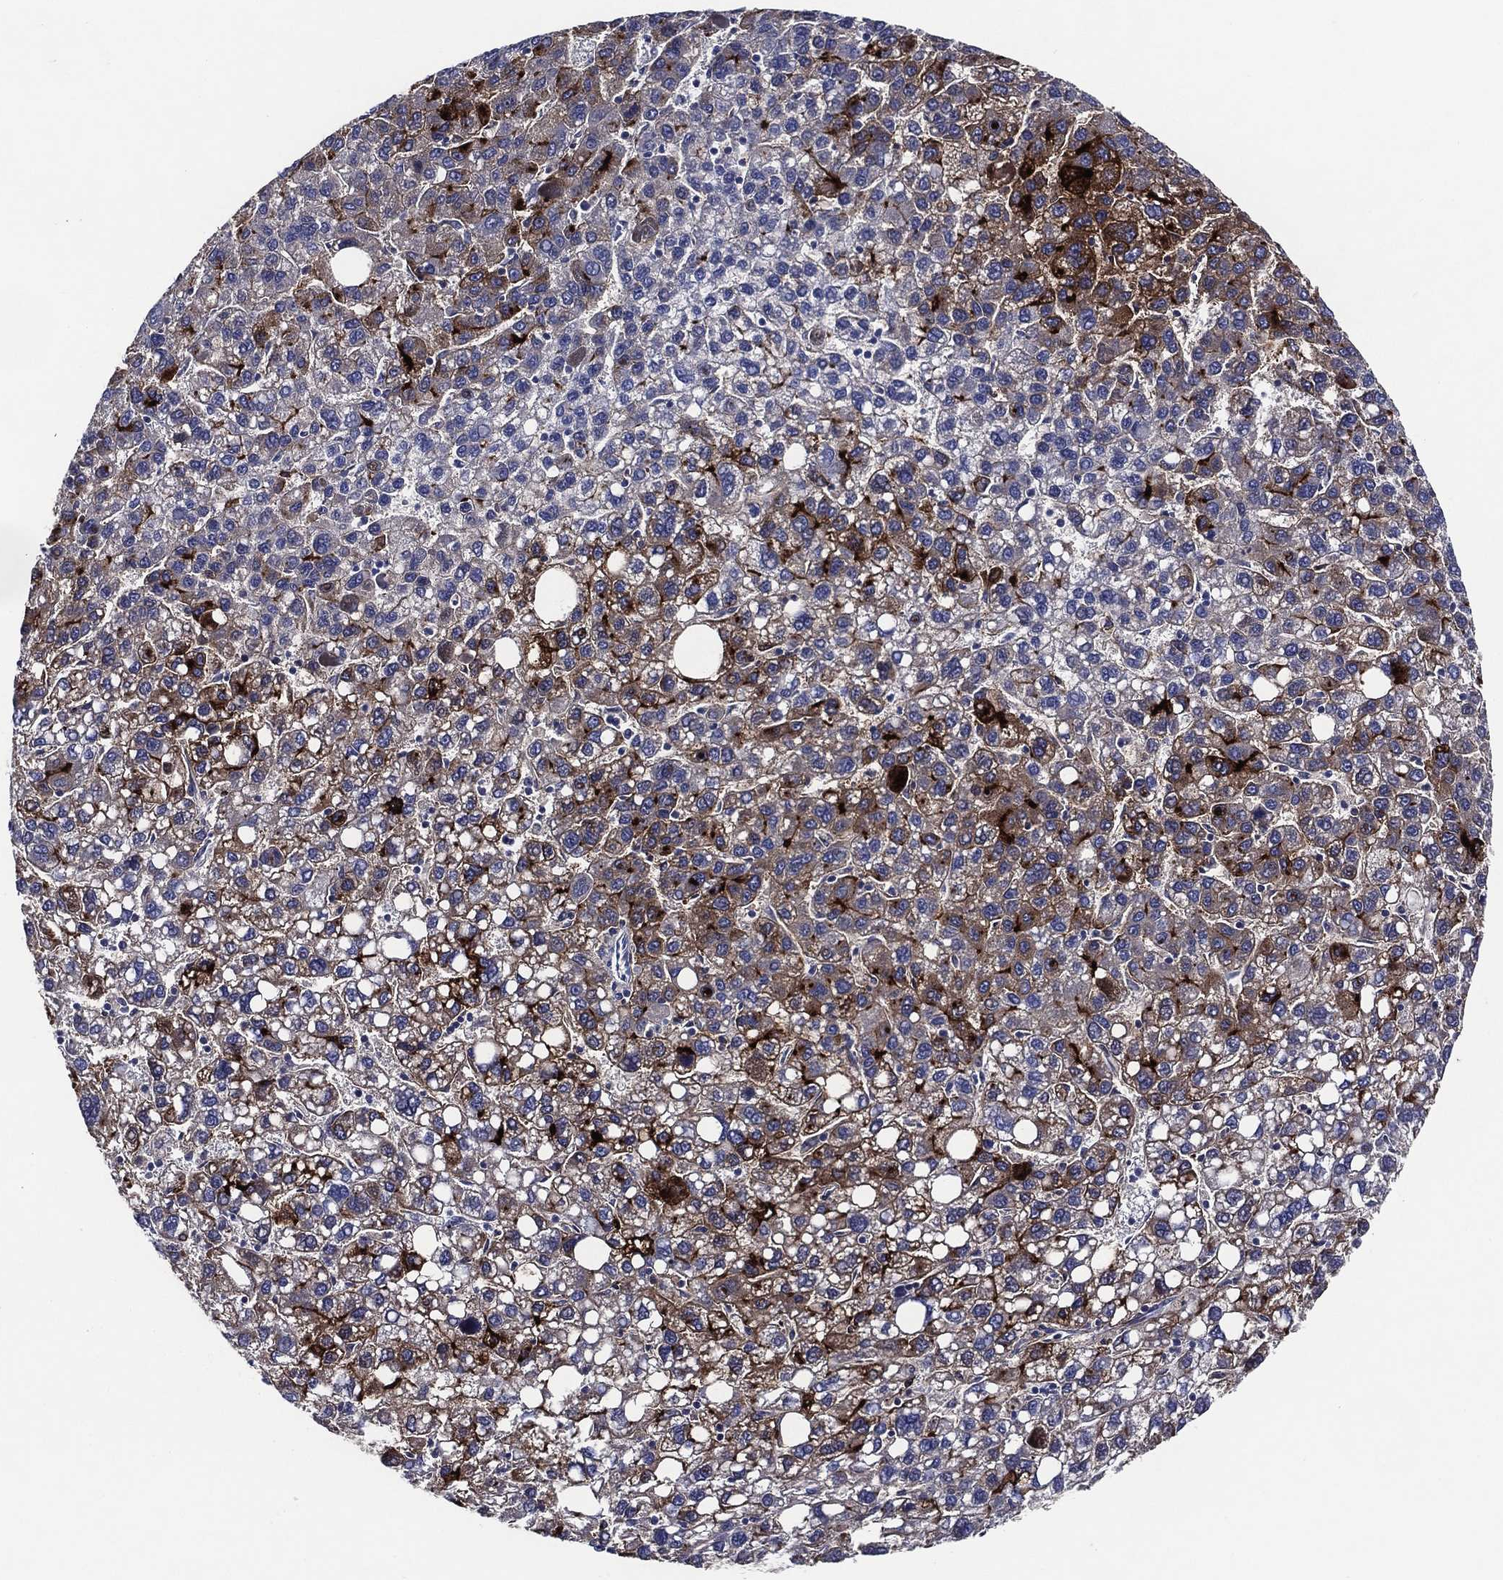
{"staining": {"intensity": "strong", "quantity": "<25%", "location": "cytoplasmic/membranous"}, "tissue": "liver cancer", "cell_type": "Tumor cells", "image_type": "cancer", "snomed": [{"axis": "morphology", "description": "Carcinoma, Hepatocellular, NOS"}, {"axis": "topography", "description": "Liver"}], "caption": "Liver hepatocellular carcinoma stained with a brown dye displays strong cytoplasmic/membranous positive positivity in approximately <25% of tumor cells.", "gene": "ACE2", "patient": {"sex": "female", "age": 82}}